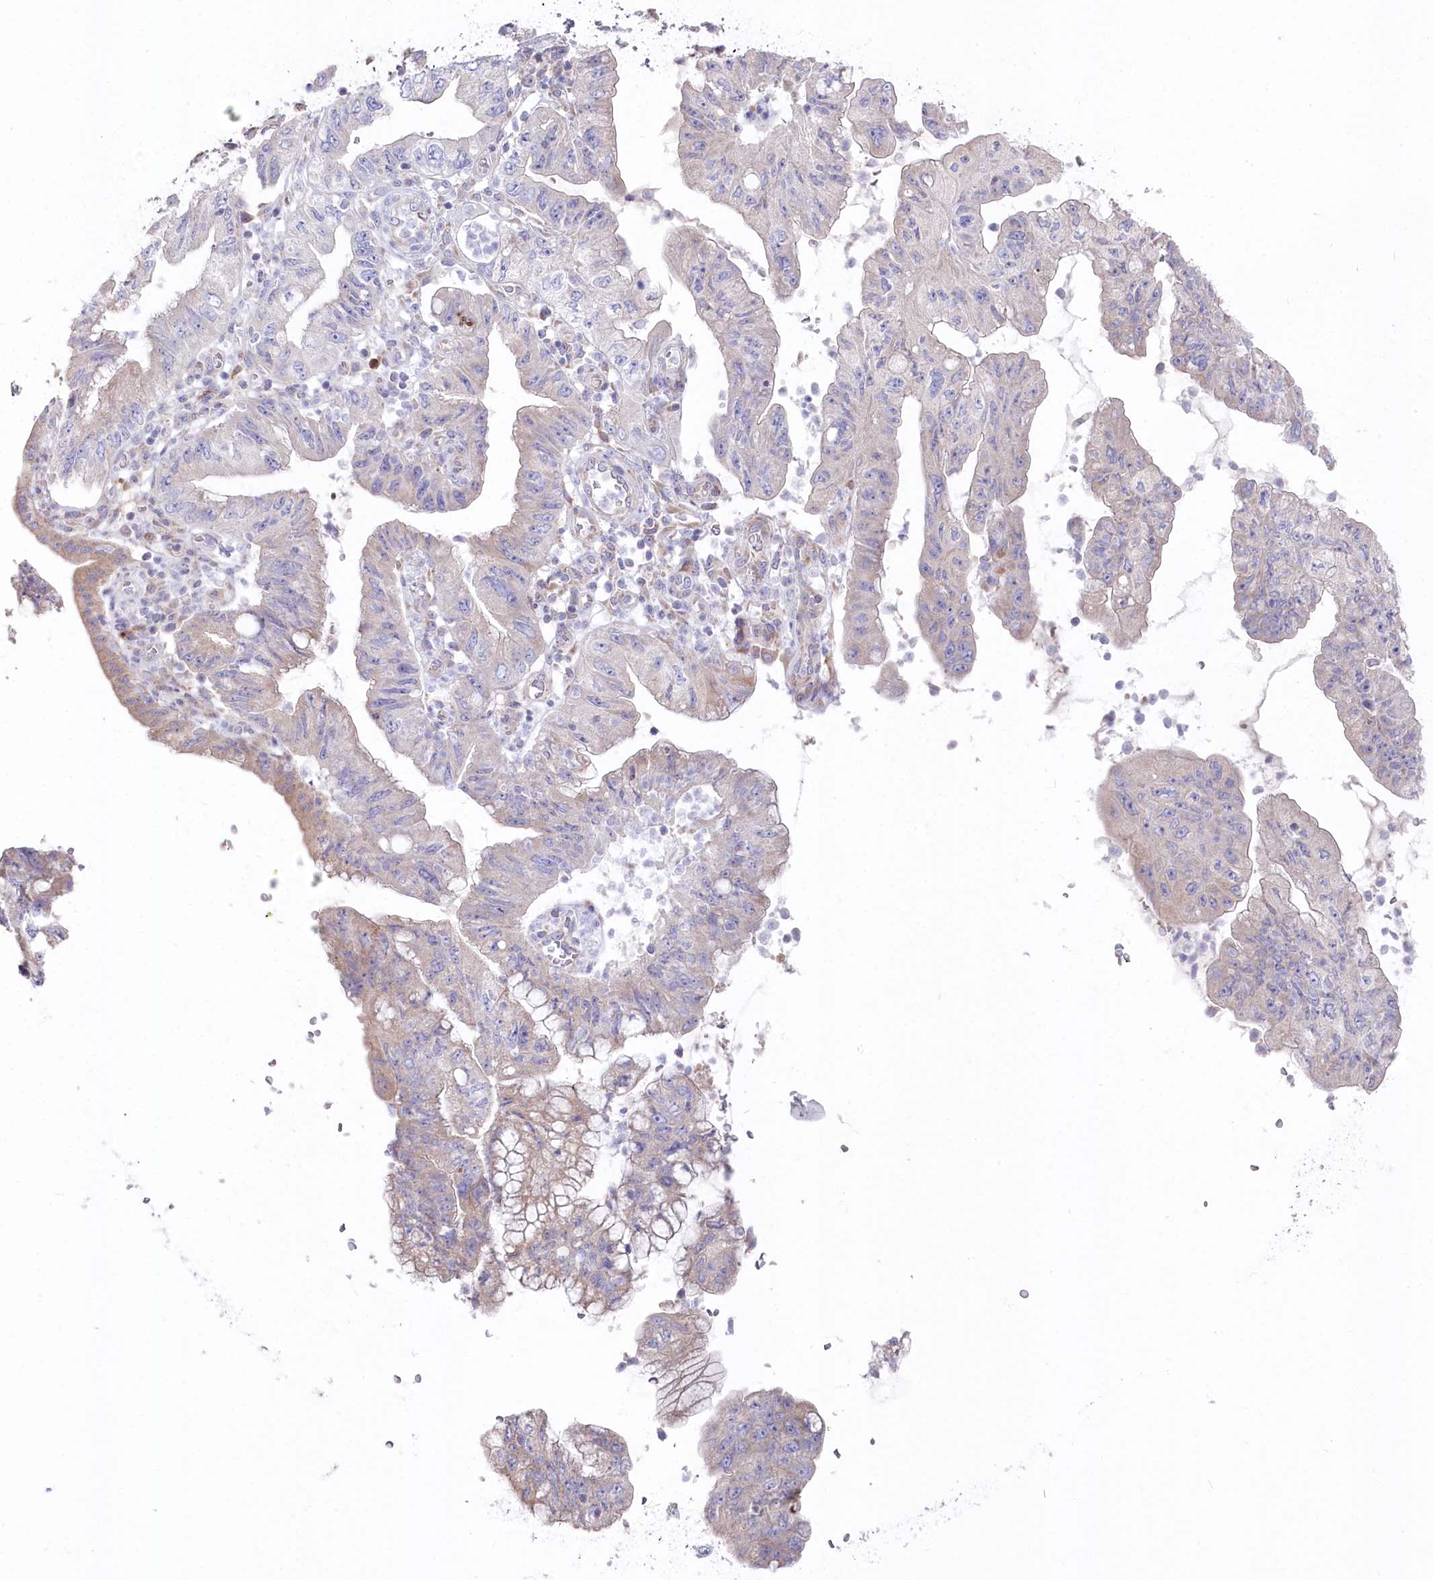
{"staining": {"intensity": "weak", "quantity": "<25%", "location": "cytoplasmic/membranous"}, "tissue": "pancreatic cancer", "cell_type": "Tumor cells", "image_type": "cancer", "snomed": [{"axis": "morphology", "description": "Adenocarcinoma, NOS"}, {"axis": "topography", "description": "Pancreas"}], "caption": "IHC histopathology image of neoplastic tissue: human pancreatic cancer (adenocarcinoma) stained with DAB exhibits no significant protein positivity in tumor cells.", "gene": "POGLUT1", "patient": {"sex": "female", "age": 73}}